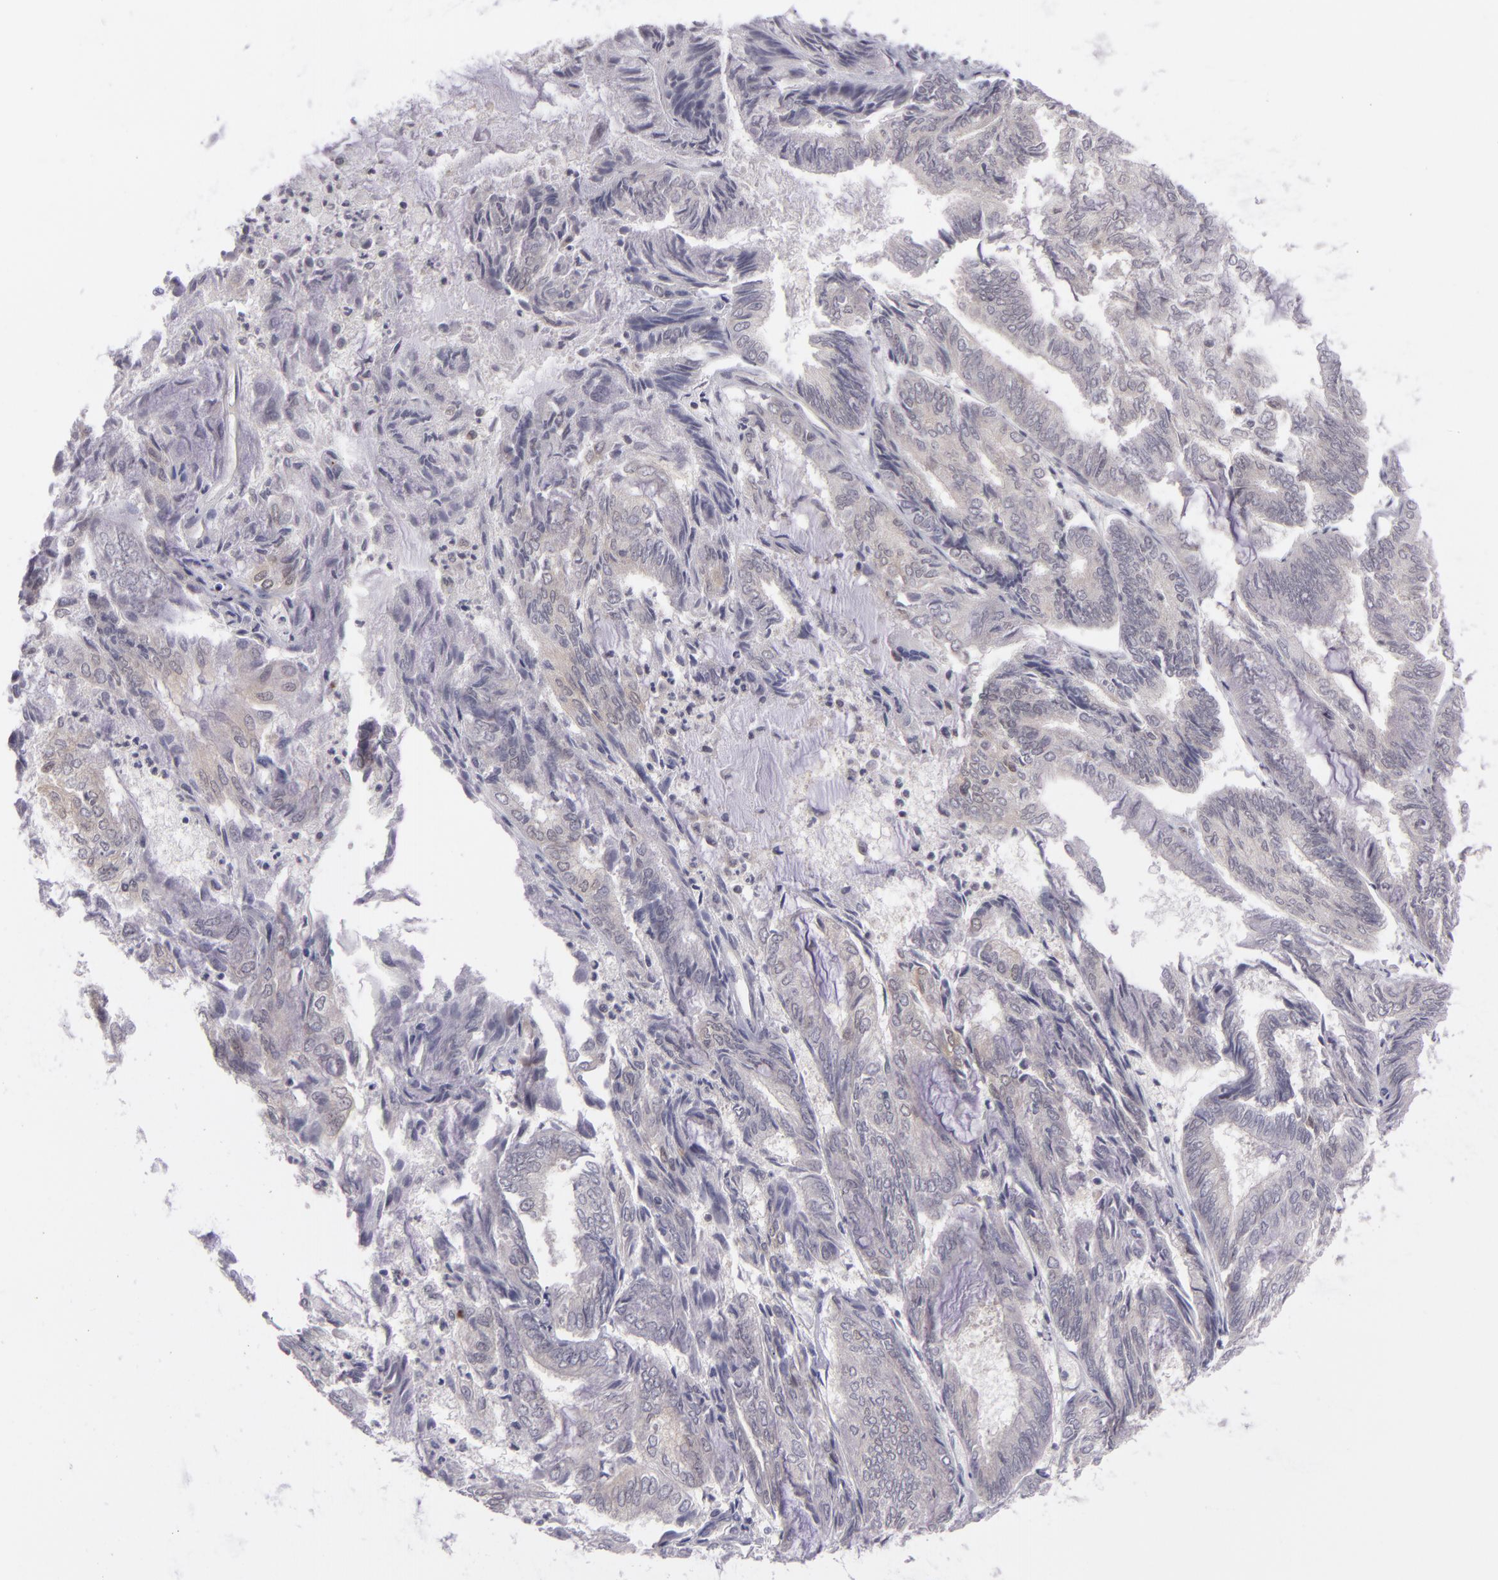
{"staining": {"intensity": "weak", "quantity": "25%-75%", "location": "cytoplasmic/membranous"}, "tissue": "endometrial cancer", "cell_type": "Tumor cells", "image_type": "cancer", "snomed": [{"axis": "morphology", "description": "Adenocarcinoma, NOS"}, {"axis": "topography", "description": "Endometrium"}], "caption": "Adenocarcinoma (endometrial) stained for a protein exhibits weak cytoplasmic/membranous positivity in tumor cells. (IHC, brightfield microscopy, high magnification).", "gene": "BCL10", "patient": {"sex": "female", "age": 59}}